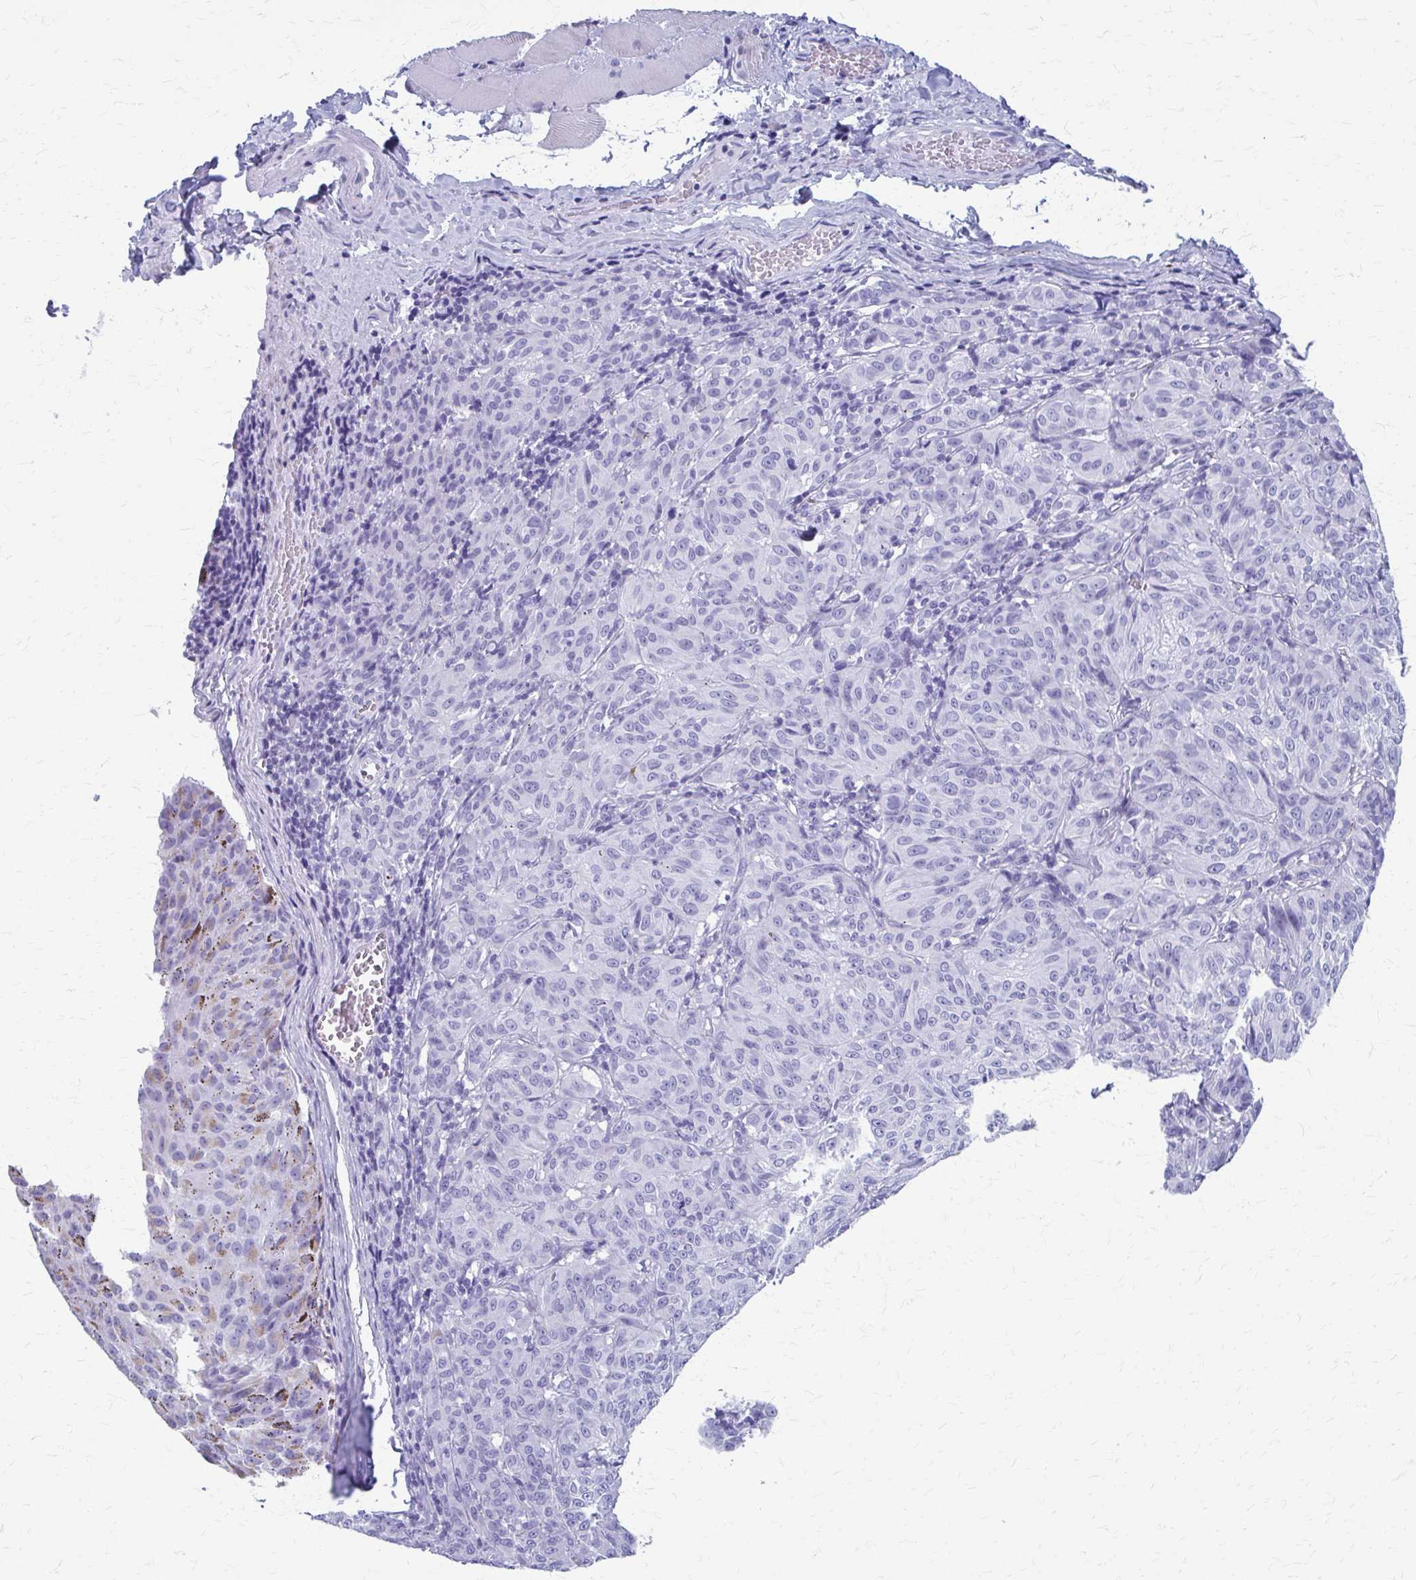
{"staining": {"intensity": "negative", "quantity": "none", "location": "none"}, "tissue": "melanoma", "cell_type": "Tumor cells", "image_type": "cancer", "snomed": [{"axis": "morphology", "description": "Malignant melanoma, NOS"}, {"axis": "topography", "description": "Skin"}], "caption": "This image is of malignant melanoma stained with immunohistochemistry (IHC) to label a protein in brown with the nuclei are counter-stained blue. There is no staining in tumor cells.", "gene": "CELF5", "patient": {"sex": "female", "age": 72}}